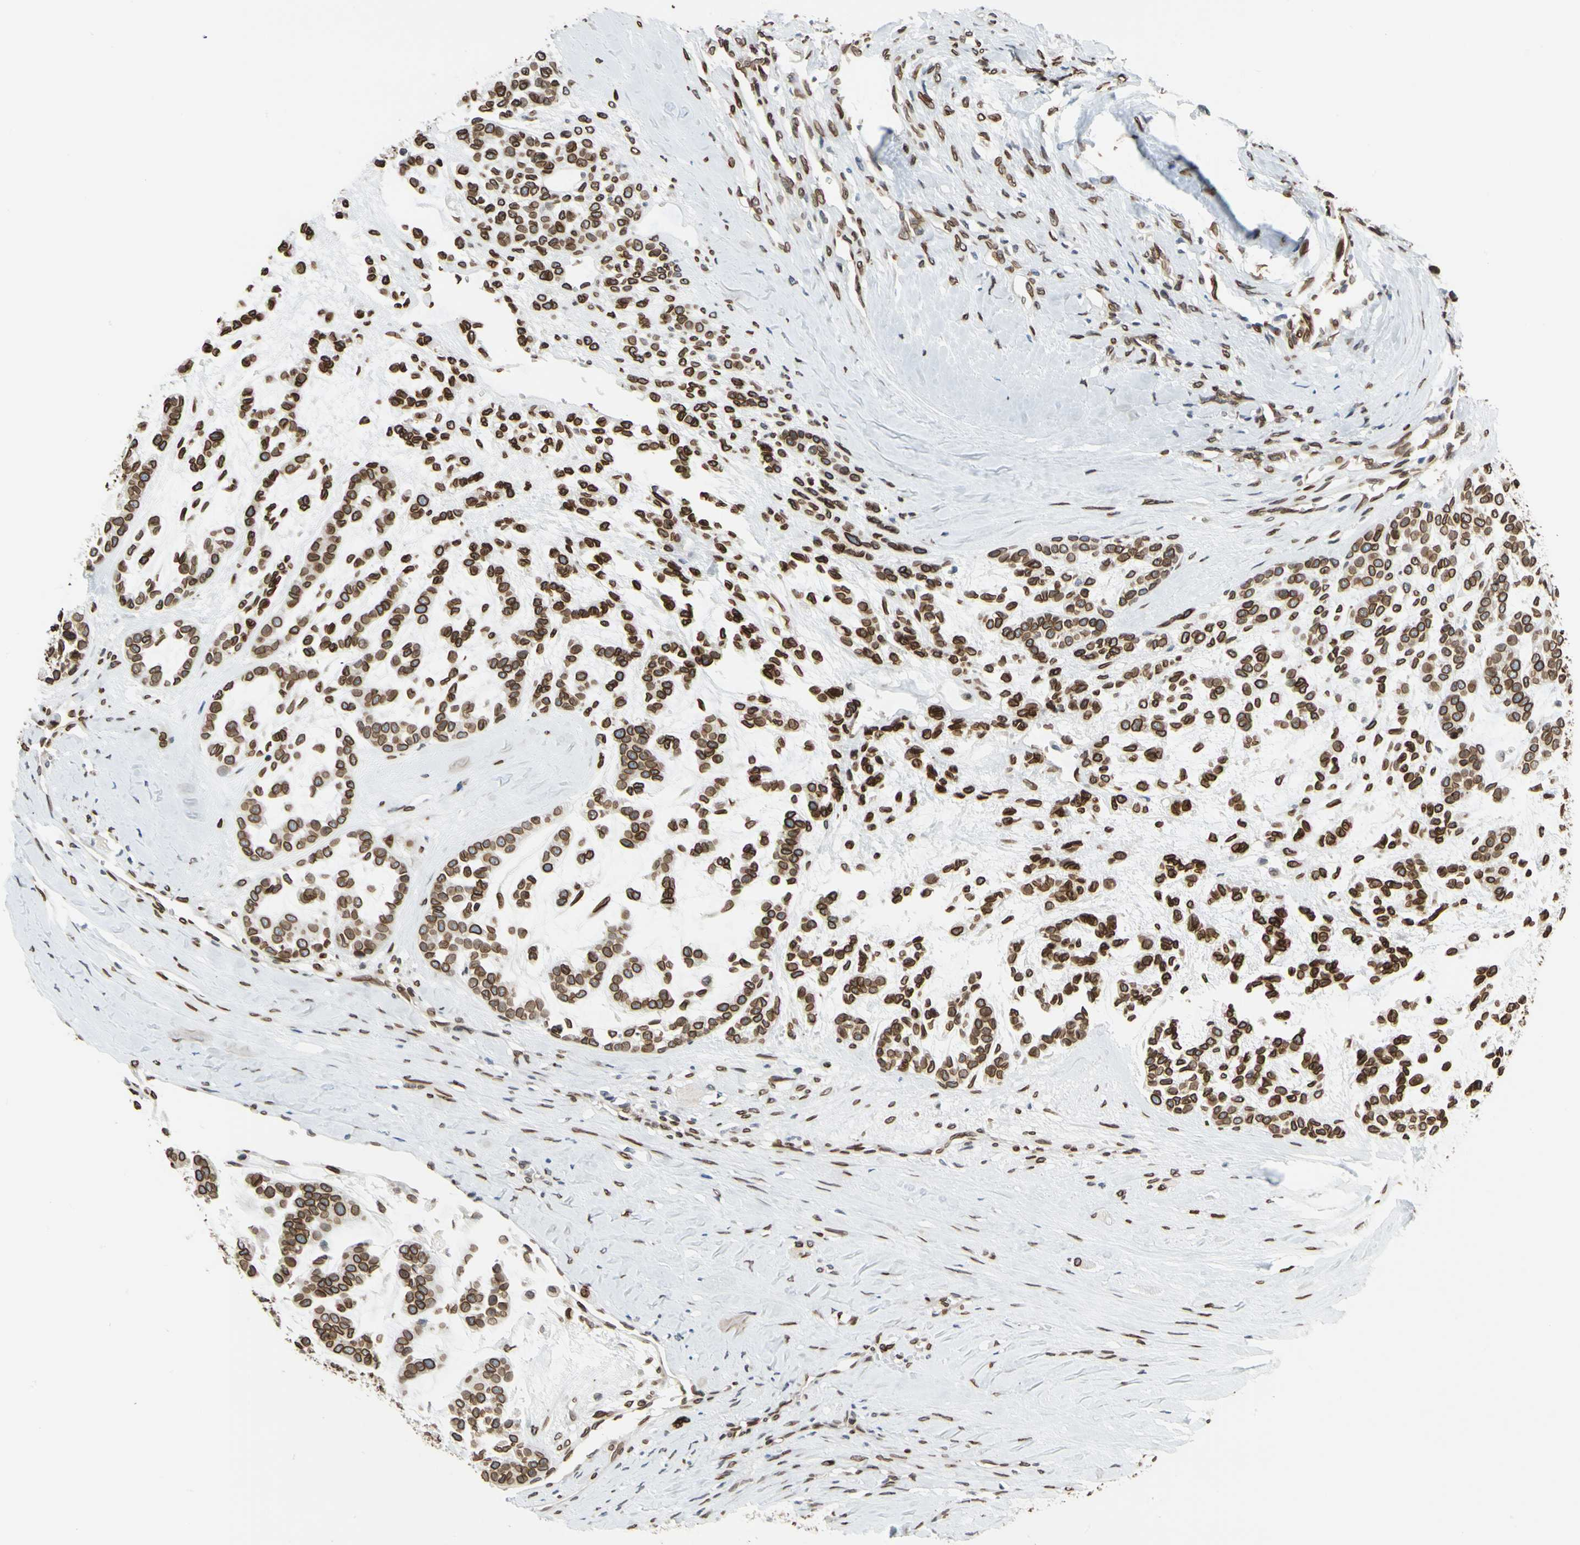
{"staining": {"intensity": "strong", "quantity": ">75%", "location": "cytoplasmic/membranous,nuclear"}, "tissue": "head and neck cancer", "cell_type": "Tumor cells", "image_type": "cancer", "snomed": [{"axis": "morphology", "description": "Adenocarcinoma, NOS"}, {"axis": "morphology", "description": "Adenoma, NOS"}, {"axis": "topography", "description": "Head-Neck"}], "caption": "Strong cytoplasmic/membranous and nuclear protein positivity is appreciated in about >75% of tumor cells in head and neck cancer.", "gene": "SUN1", "patient": {"sex": "female", "age": 55}}